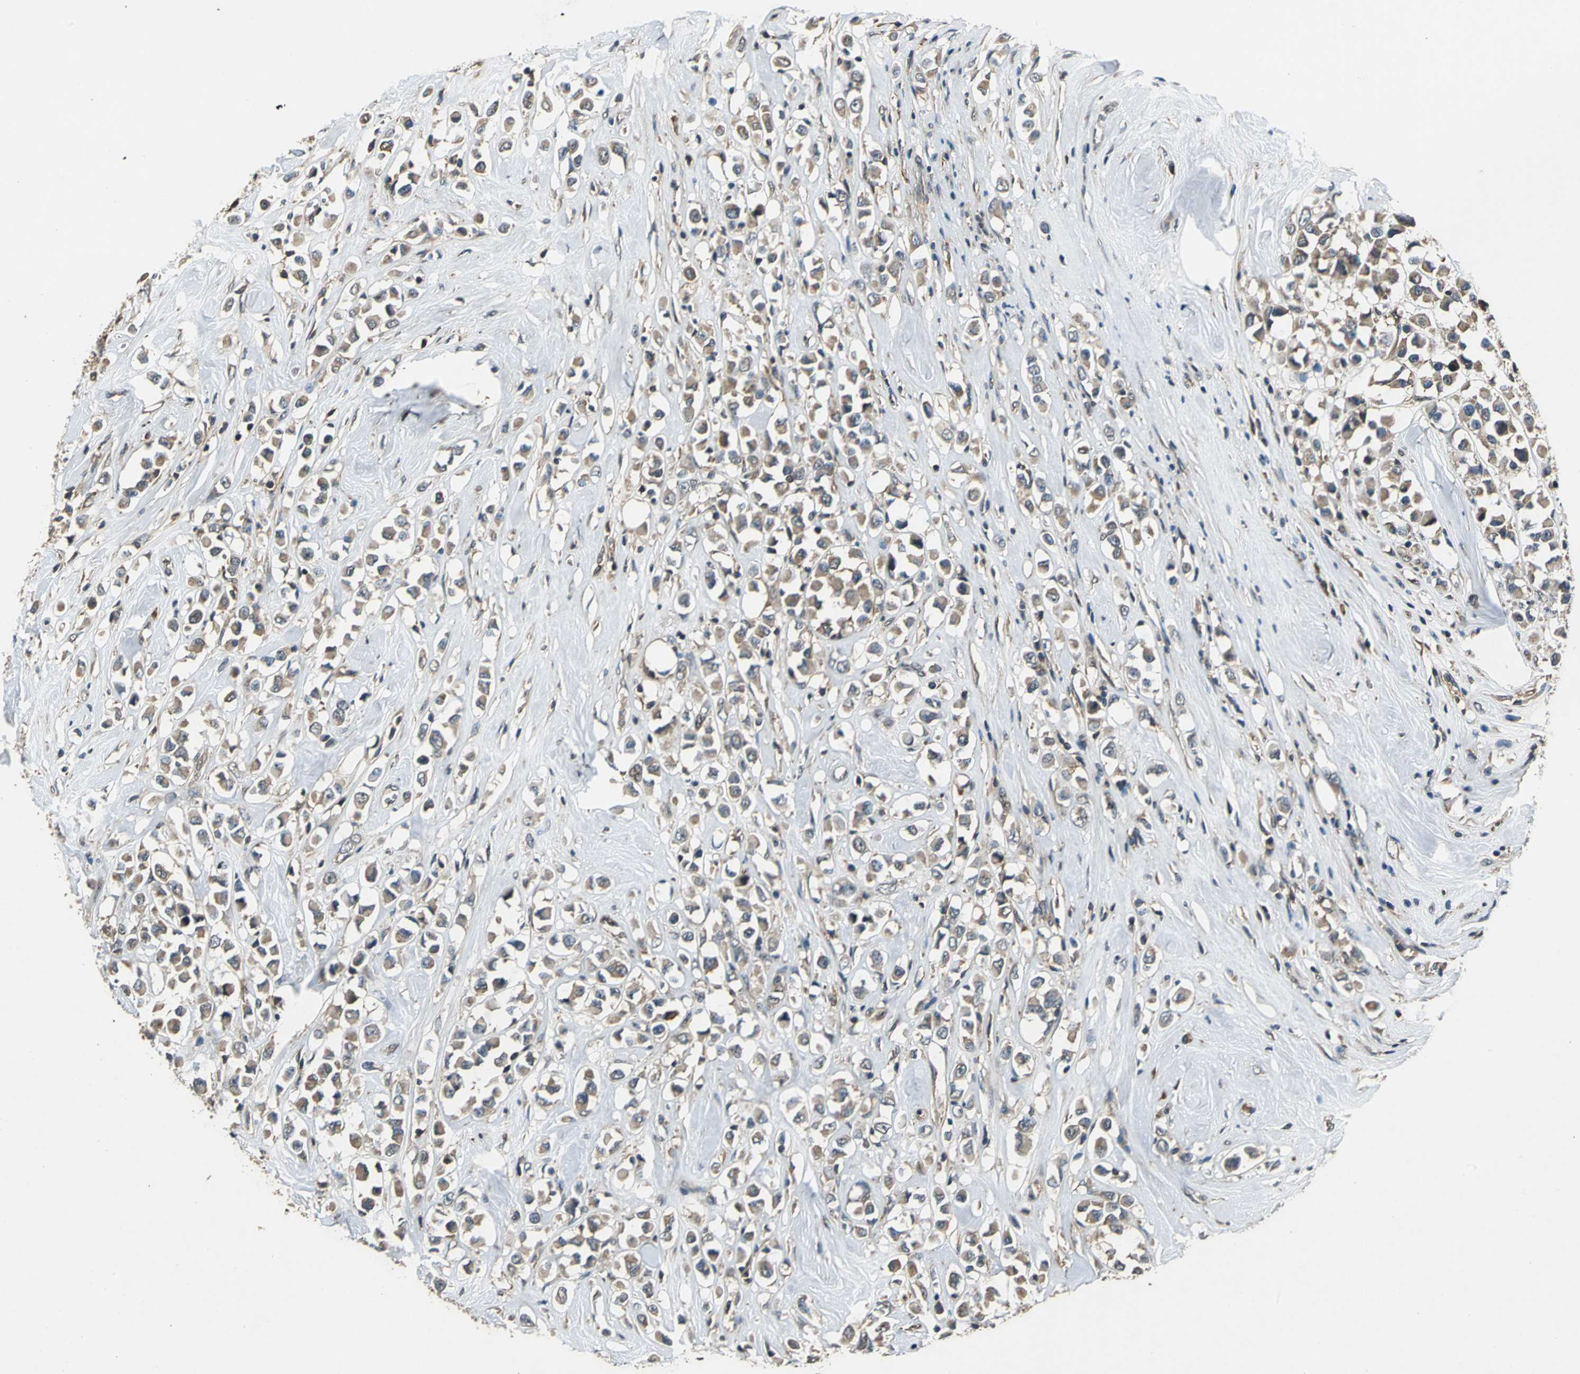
{"staining": {"intensity": "weak", "quantity": ">75%", "location": "cytoplasmic/membranous"}, "tissue": "breast cancer", "cell_type": "Tumor cells", "image_type": "cancer", "snomed": [{"axis": "morphology", "description": "Duct carcinoma"}, {"axis": "topography", "description": "Breast"}], "caption": "IHC histopathology image of human breast cancer (invasive ductal carcinoma) stained for a protein (brown), which demonstrates low levels of weak cytoplasmic/membranous expression in about >75% of tumor cells.", "gene": "EIF2B2", "patient": {"sex": "female", "age": 61}}